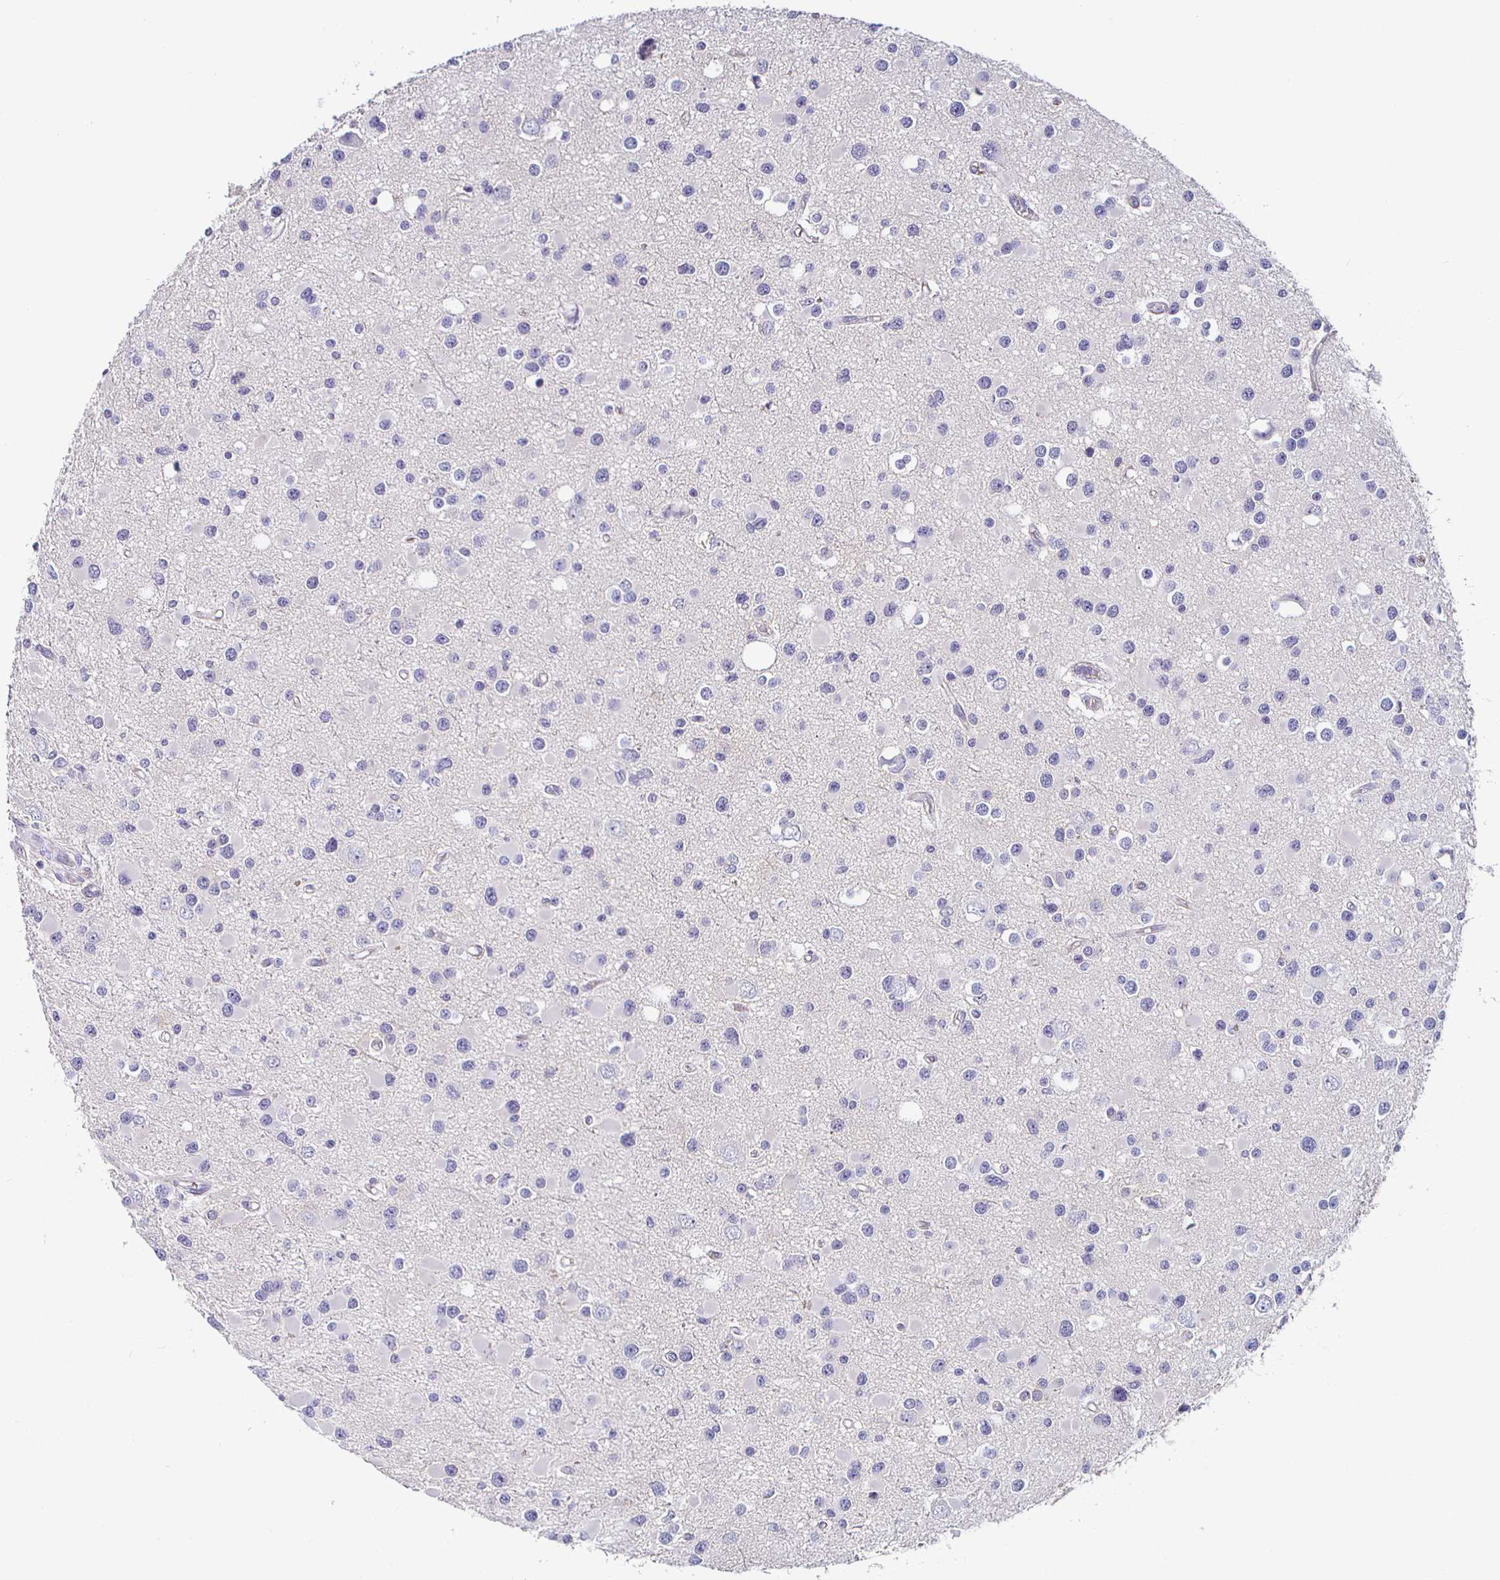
{"staining": {"intensity": "negative", "quantity": "none", "location": "none"}, "tissue": "glioma", "cell_type": "Tumor cells", "image_type": "cancer", "snomed": [{"axis": "morphology", "description": "Glioma, malignant, High grade"}, {"axis": "topography", "description": "Brain"}], "caption": "This is an immunohistochemistry micrograph of human malignant high-grade glioma. There is no positivity in tumor cells.", "gene": "PIWIL3", "patient": {"sex": "male", "age": 54}}